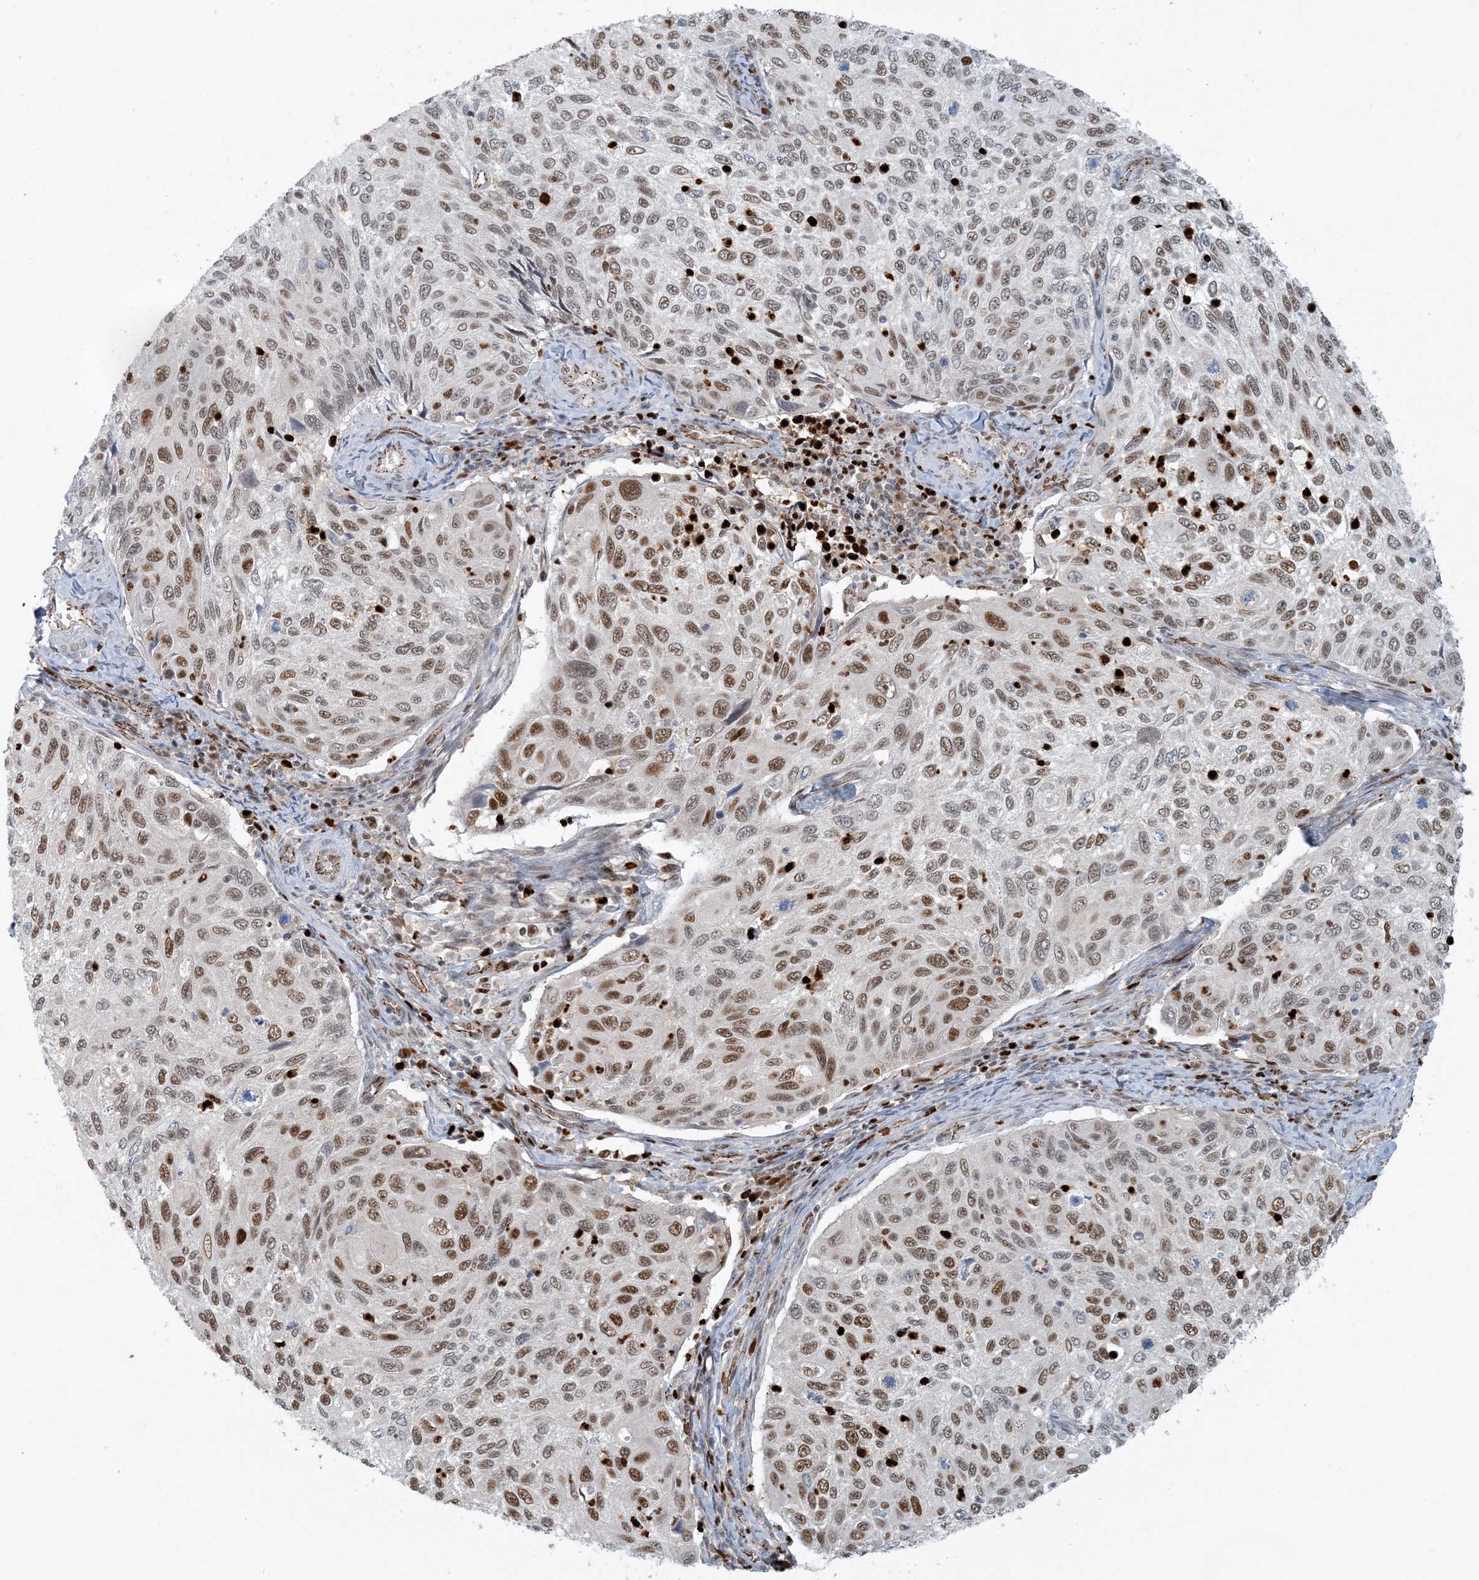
{"staining": {"intensity": "moderate", "quantity": ">75%", "location": "nuclear"}, "tissue": "cervical cancer", "cell_type": "Tumor cells", "image_type": "cancer", "snomed": [{"axis": "morphology", "description": "Squamous cell carcinoma, NOS"}, {"axis": "topography", "description": "Cervix"}], "caption": "Immunohistochemical staining of cervical squamous cell carcinoma shows moderate nuclear protein positivity in about >75% of tumor cells.", "gene": "AK9", "patient": {"sex": "female", "age": 70}}